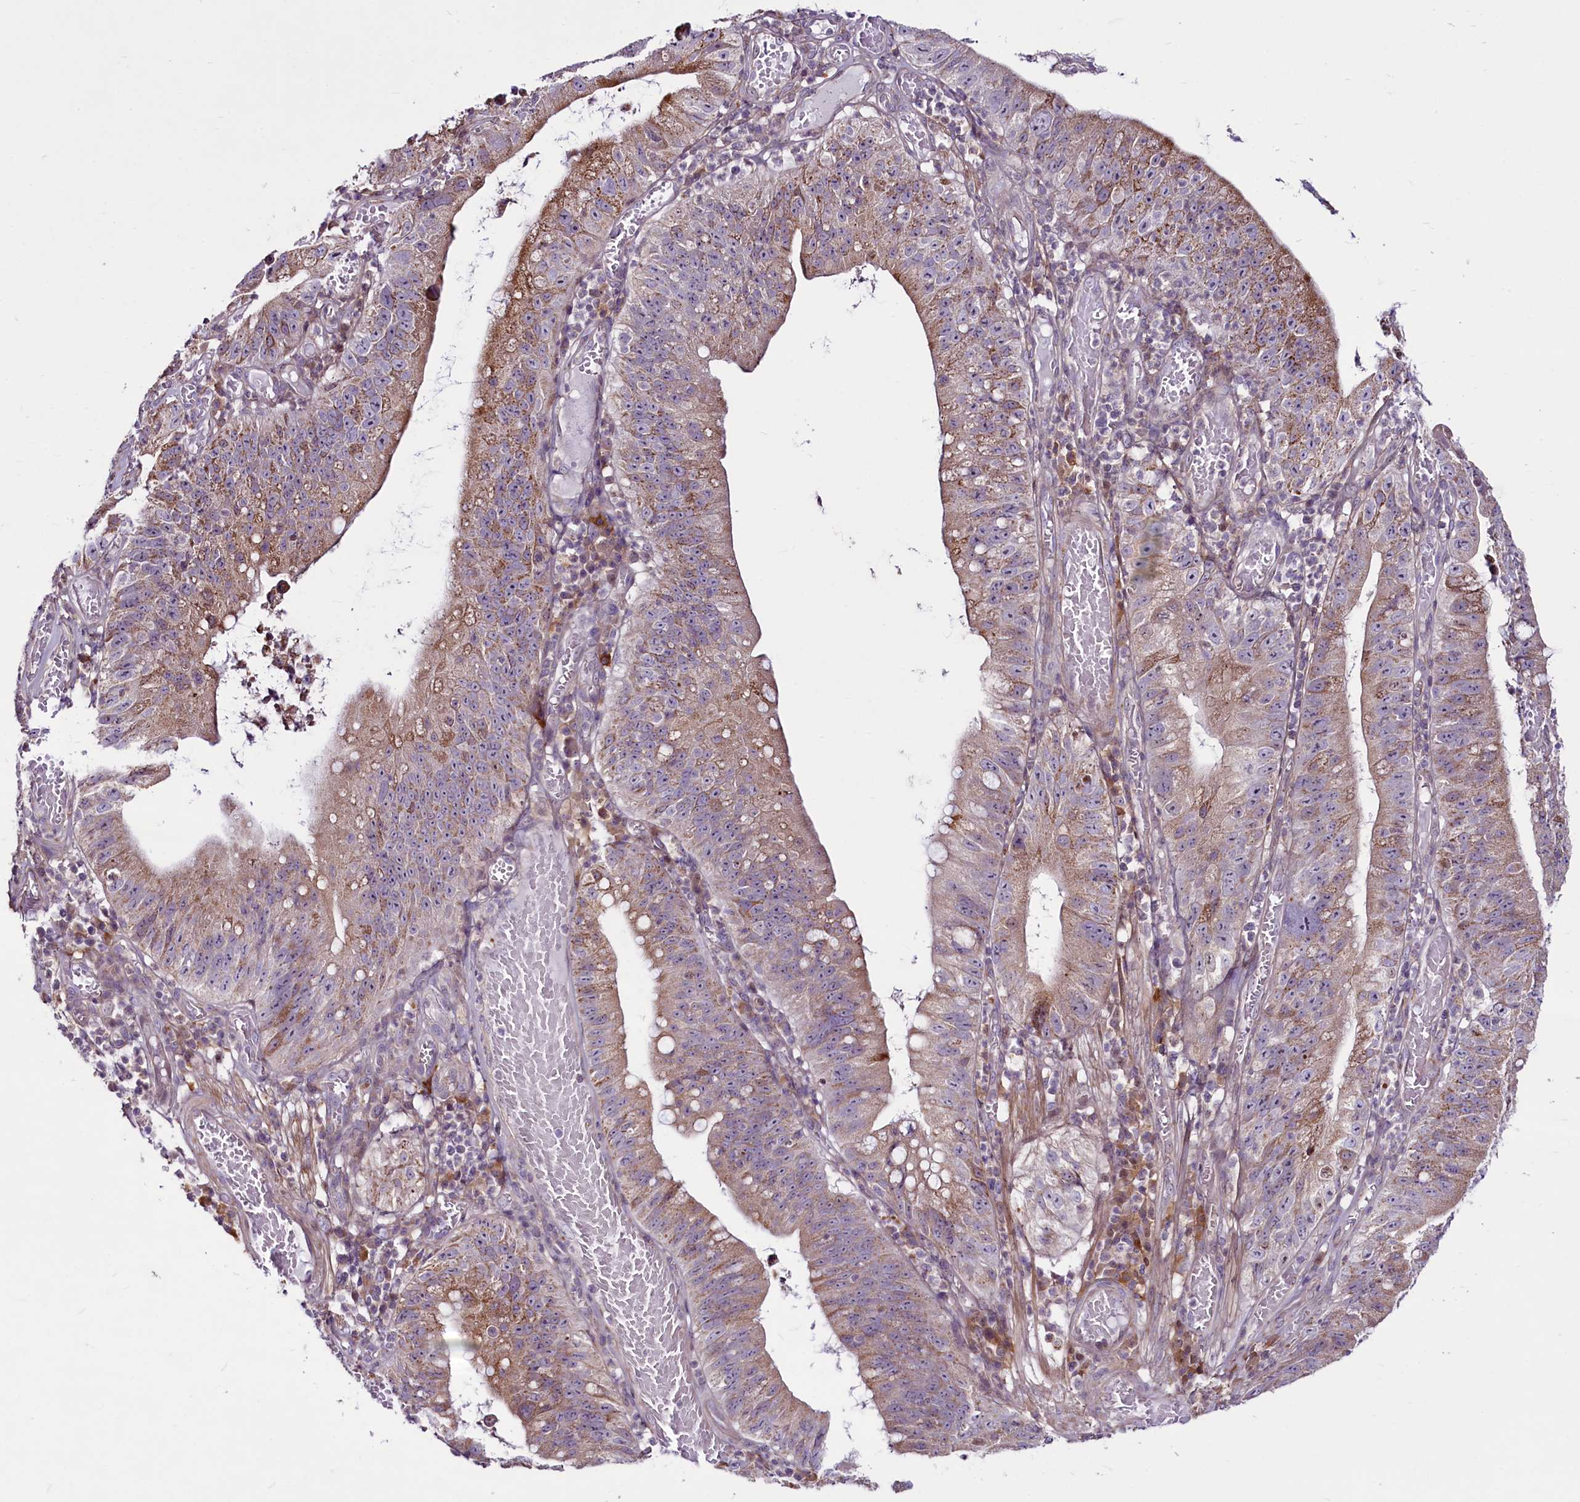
{"staining": {"intensity": "weak", "quantity": "25%-75%", "location": "cytoplasmic/membranous"}, "tissue": "stomach cancer", "cell_type": "Tumor cells", "image_type": "cancer", "snomed": [{"axis": "morphology", "description": "Adenocarcinoma, NOS"}, {"axis": "topography", "description": "Stomach"}], "caption": "Protein staining by IHC shows weak cytoplasmic/membranous staining in approximately 25%-75% of tumor cells in adenocarcinoma (stomach).", "gene": "RSBN1", "patient": {"sex": "male", "age": 59}}